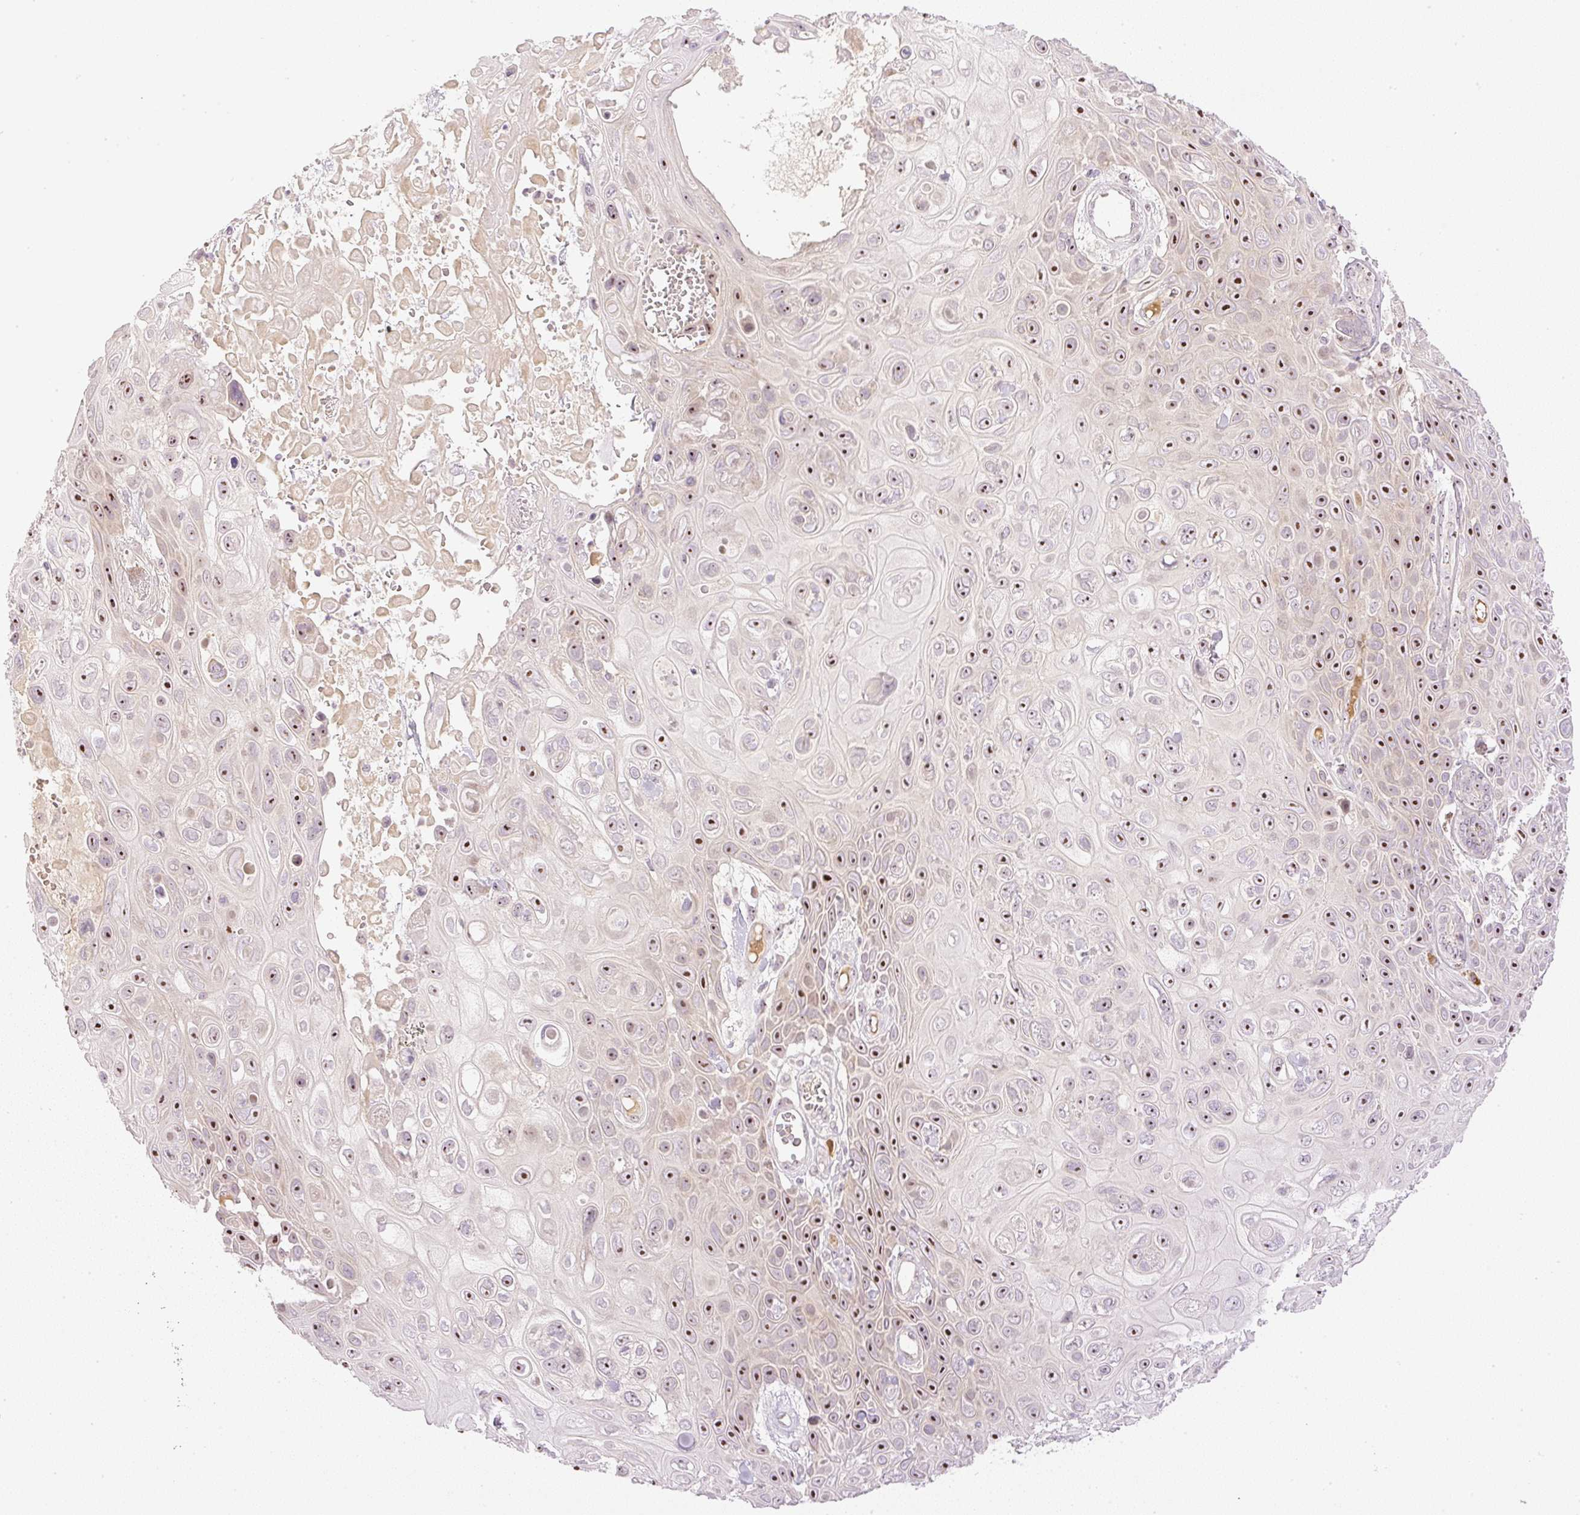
{"staining": {"intensity": "strong", "quantity": ">75%", "location": "nuclear"}, "tissue": "skin cancer", "cell_type": "Tumor cells", "image_type": "cancer", "snomed": [{"axis": "morphology", "description": "Squamous cell carcinoma, NOS"}, {"axis": "topography", "description": "Skin"}], "caption": "Squamous cell carcinoma (skin) stained with a protein marker demonstrates strong staining in tumor cells.", "gene": "AAR2", "patient": {"sex": "male", "age": 82}}